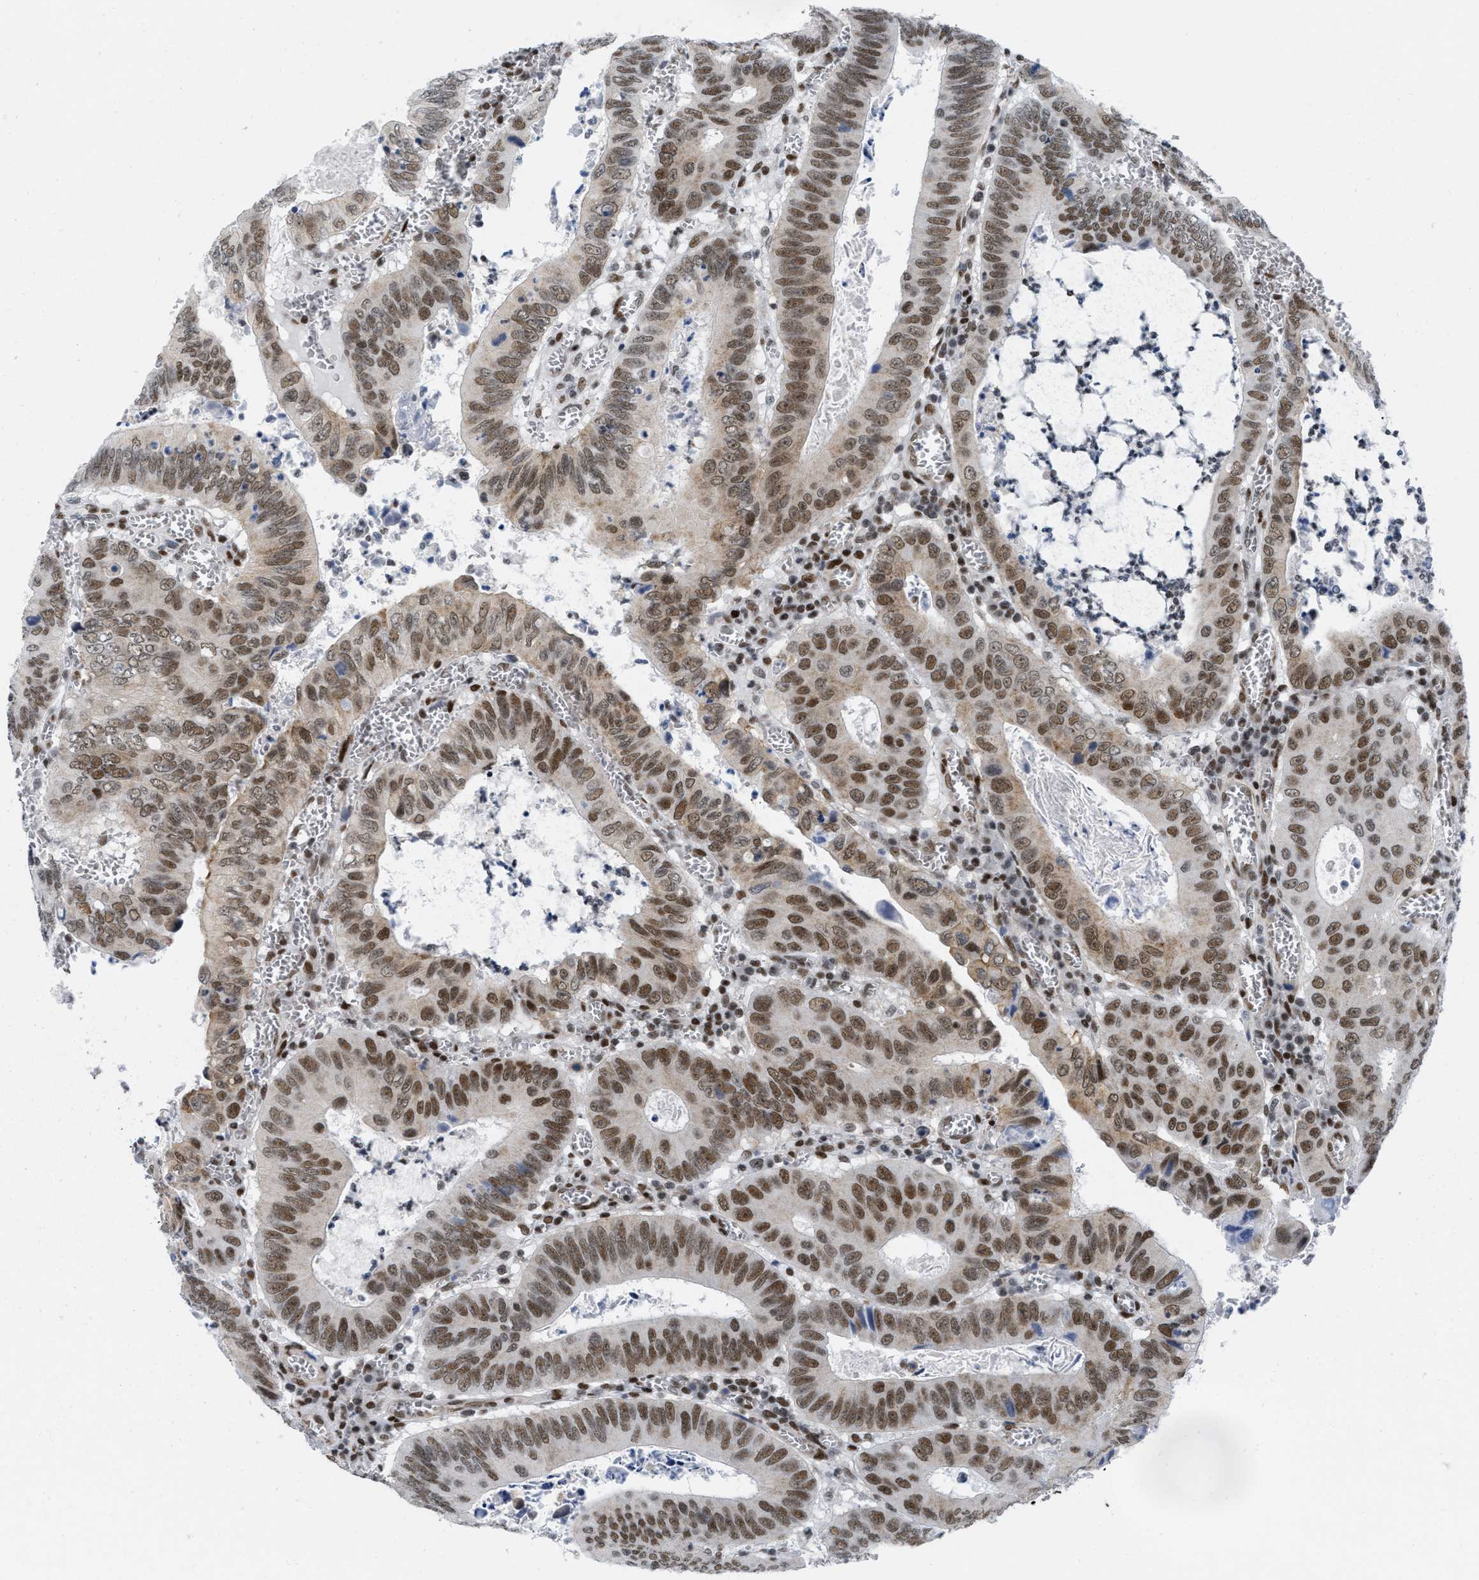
{"staining": {"intensity": "moderate", "quantity": ">75%", "location": "nuclear"}, "tissue": "colorectal cancer", "cell_type": "Tumor cells", "image_type": "cancer", "snomed": [{"axis": "morphology", "description": "Inflammation, NOS"}, {"axis": "morphology", "description": "Adenocarcinoma, NOS"}, {"axis": "topography", "description": "Colon"}], "caption": "The micrograph reveals a brown stain indicating the presence of a protein in the nuclear of tumor cells in colorectal adenocarcinoma.", "gene": "MIER1", "patient": {"sex": "male", "age": 72}}